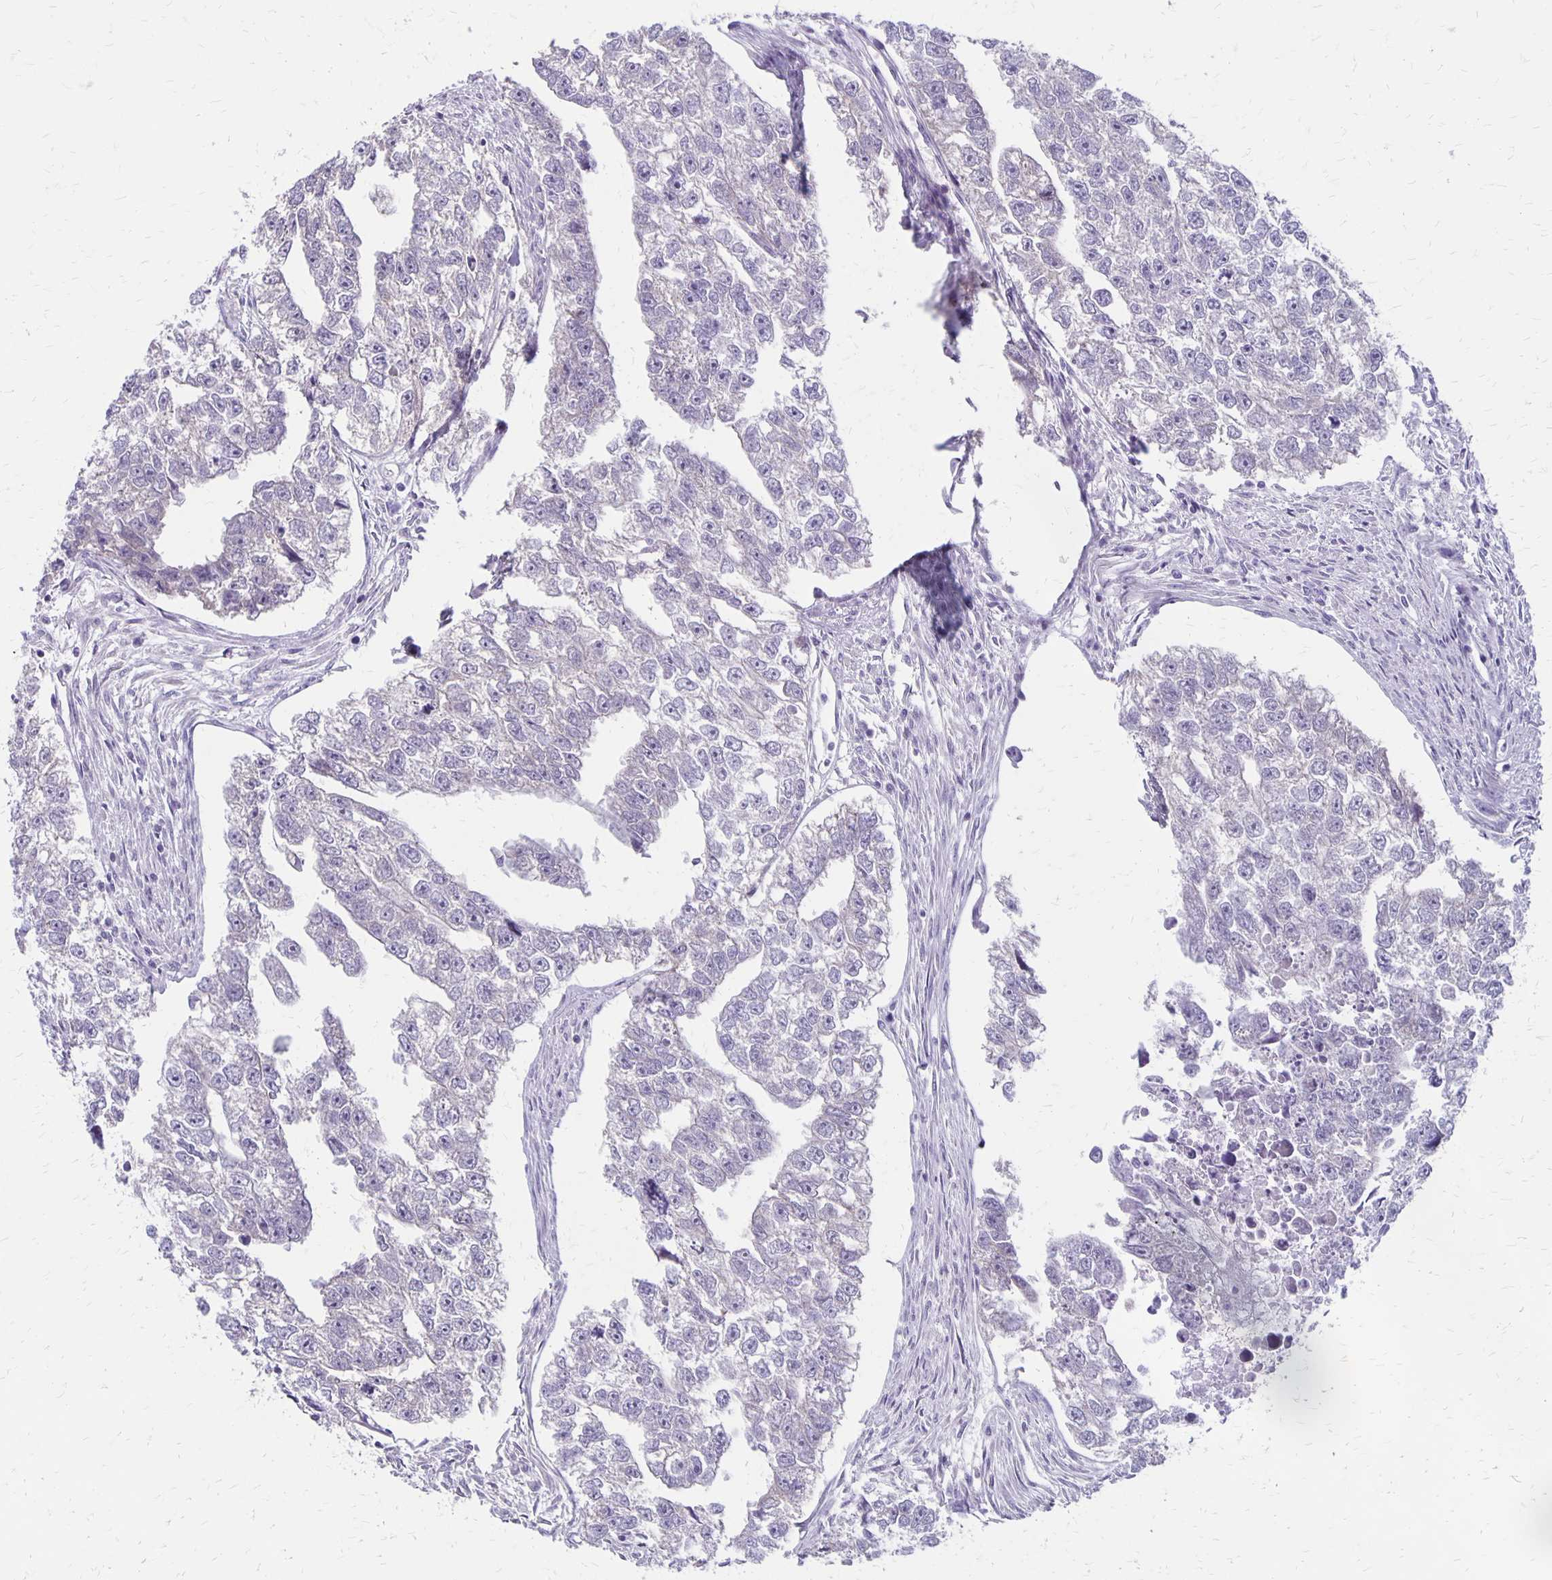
{"staining": {"intensity": "negative", "quantity": "none", "location": "none"}, "tissue": "testis cancer", "cell_type": "Tumor cells", "image_type": "cancer", "snomed": [{"axis": "morphology", "description": "Carcinoma, Embryonal, NOS"}, {"axis": "morphology", "description": "Teratoma, malignant, NOS"}, {"axis": "topography", "description": "Testis"}], "caption": "Immunohistochemistry histopathology image of neoplastic tissue: testis cancer stained with DAB displays no significant protein staining in tumor cells.", "gene": "HOMER1", "patient": {"sex": "male", "age": 44}}